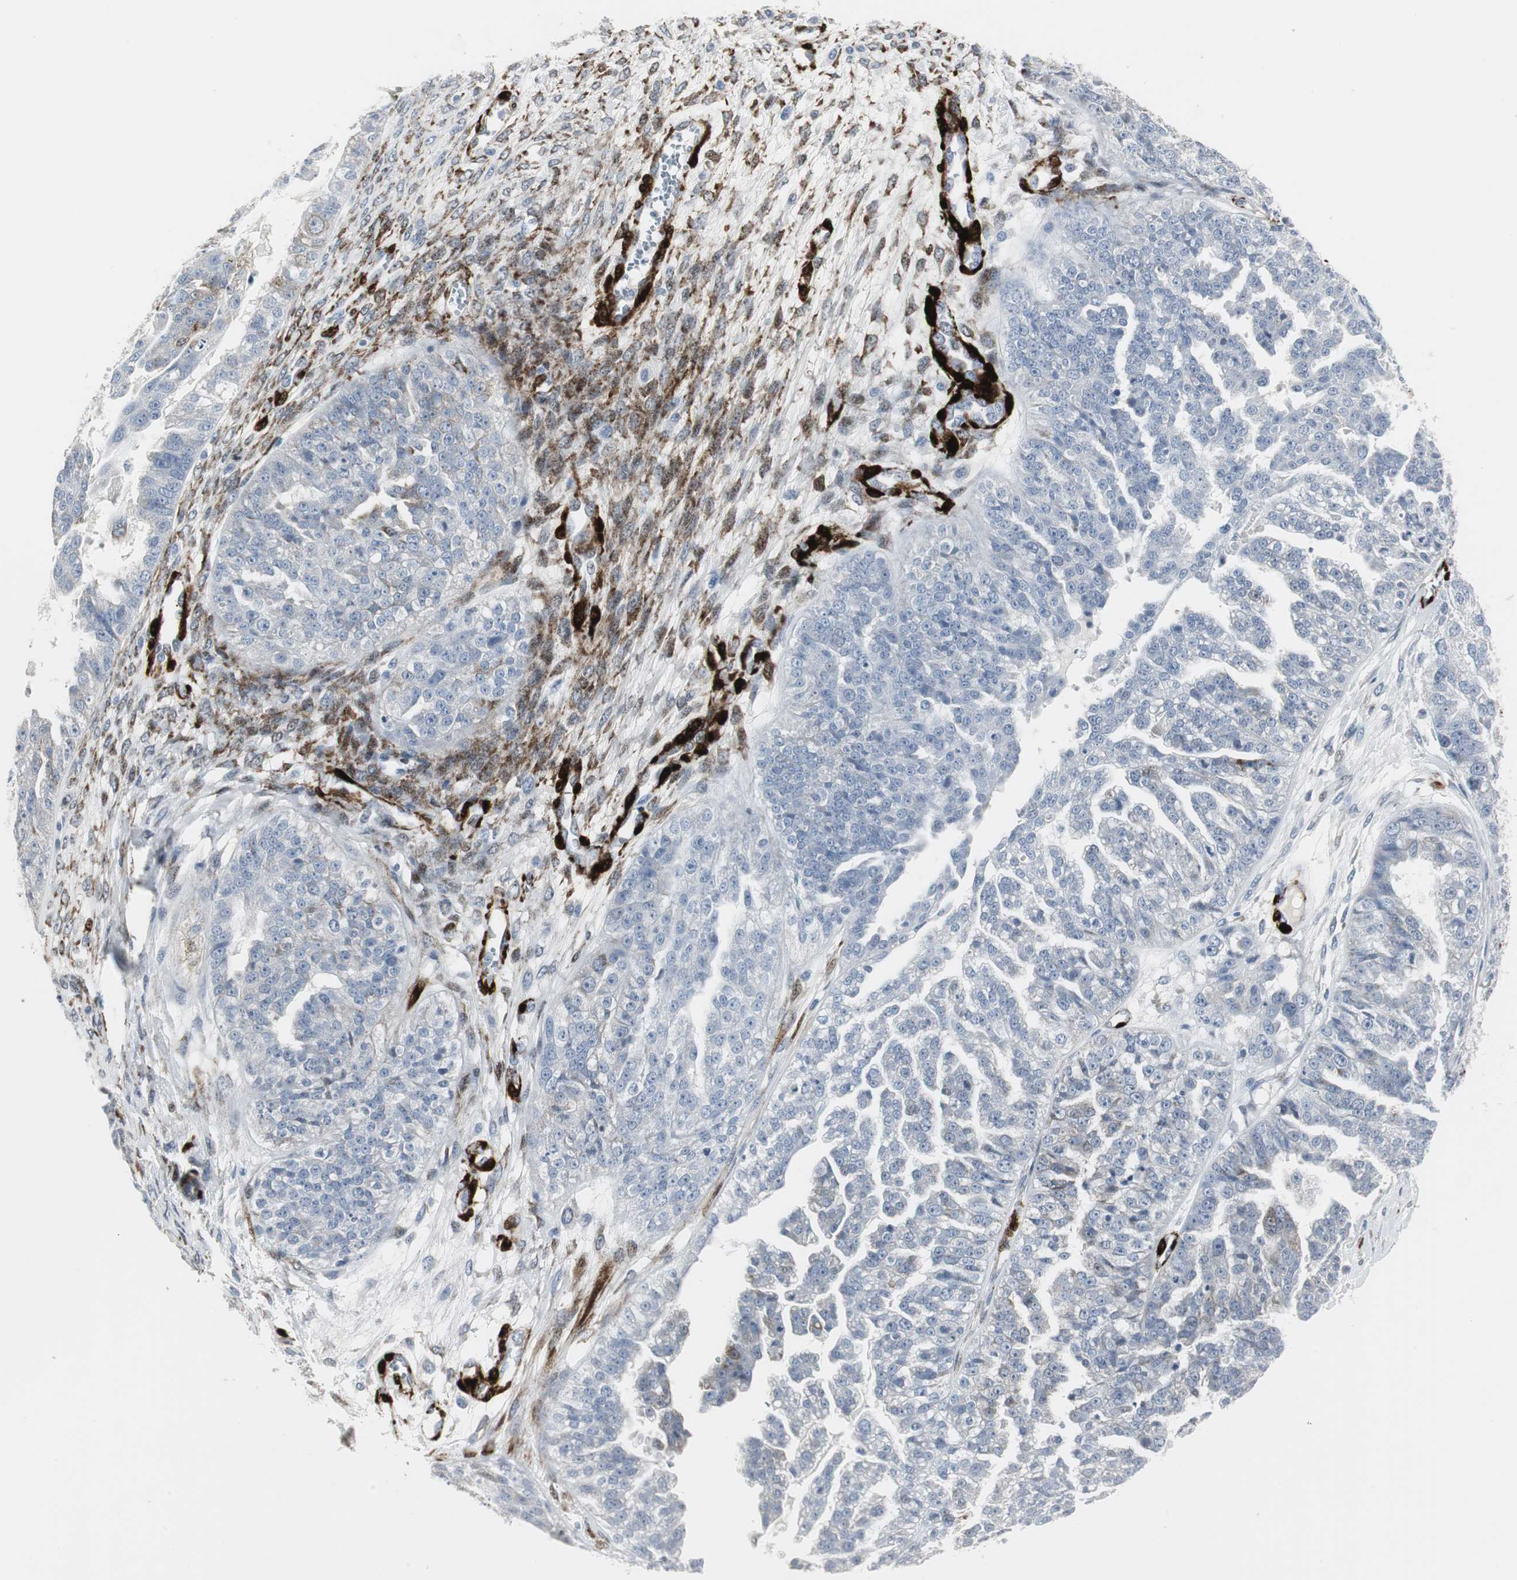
{"staining": {"intensity": "negative", "quantity": "none", "location": "none"}, "tissue": "ovarian cancer", "cell_type": "Tumor cells", "image_type": "cancer", "snomed": [{"axis": "morphology", "description": "Carcinoma, NOS"}, {"axis": "topography", "description": "Soft tissue"}, {"axis": "topography", "description": "Ovary"}], "caption": "Immunohistochemistry (IHC) of ovarian cancer (carcinoma) exhibits no positivity in tumor cells.", "gene": "PPP1R14A", "patient": {"sex": "female", "age": 54}}